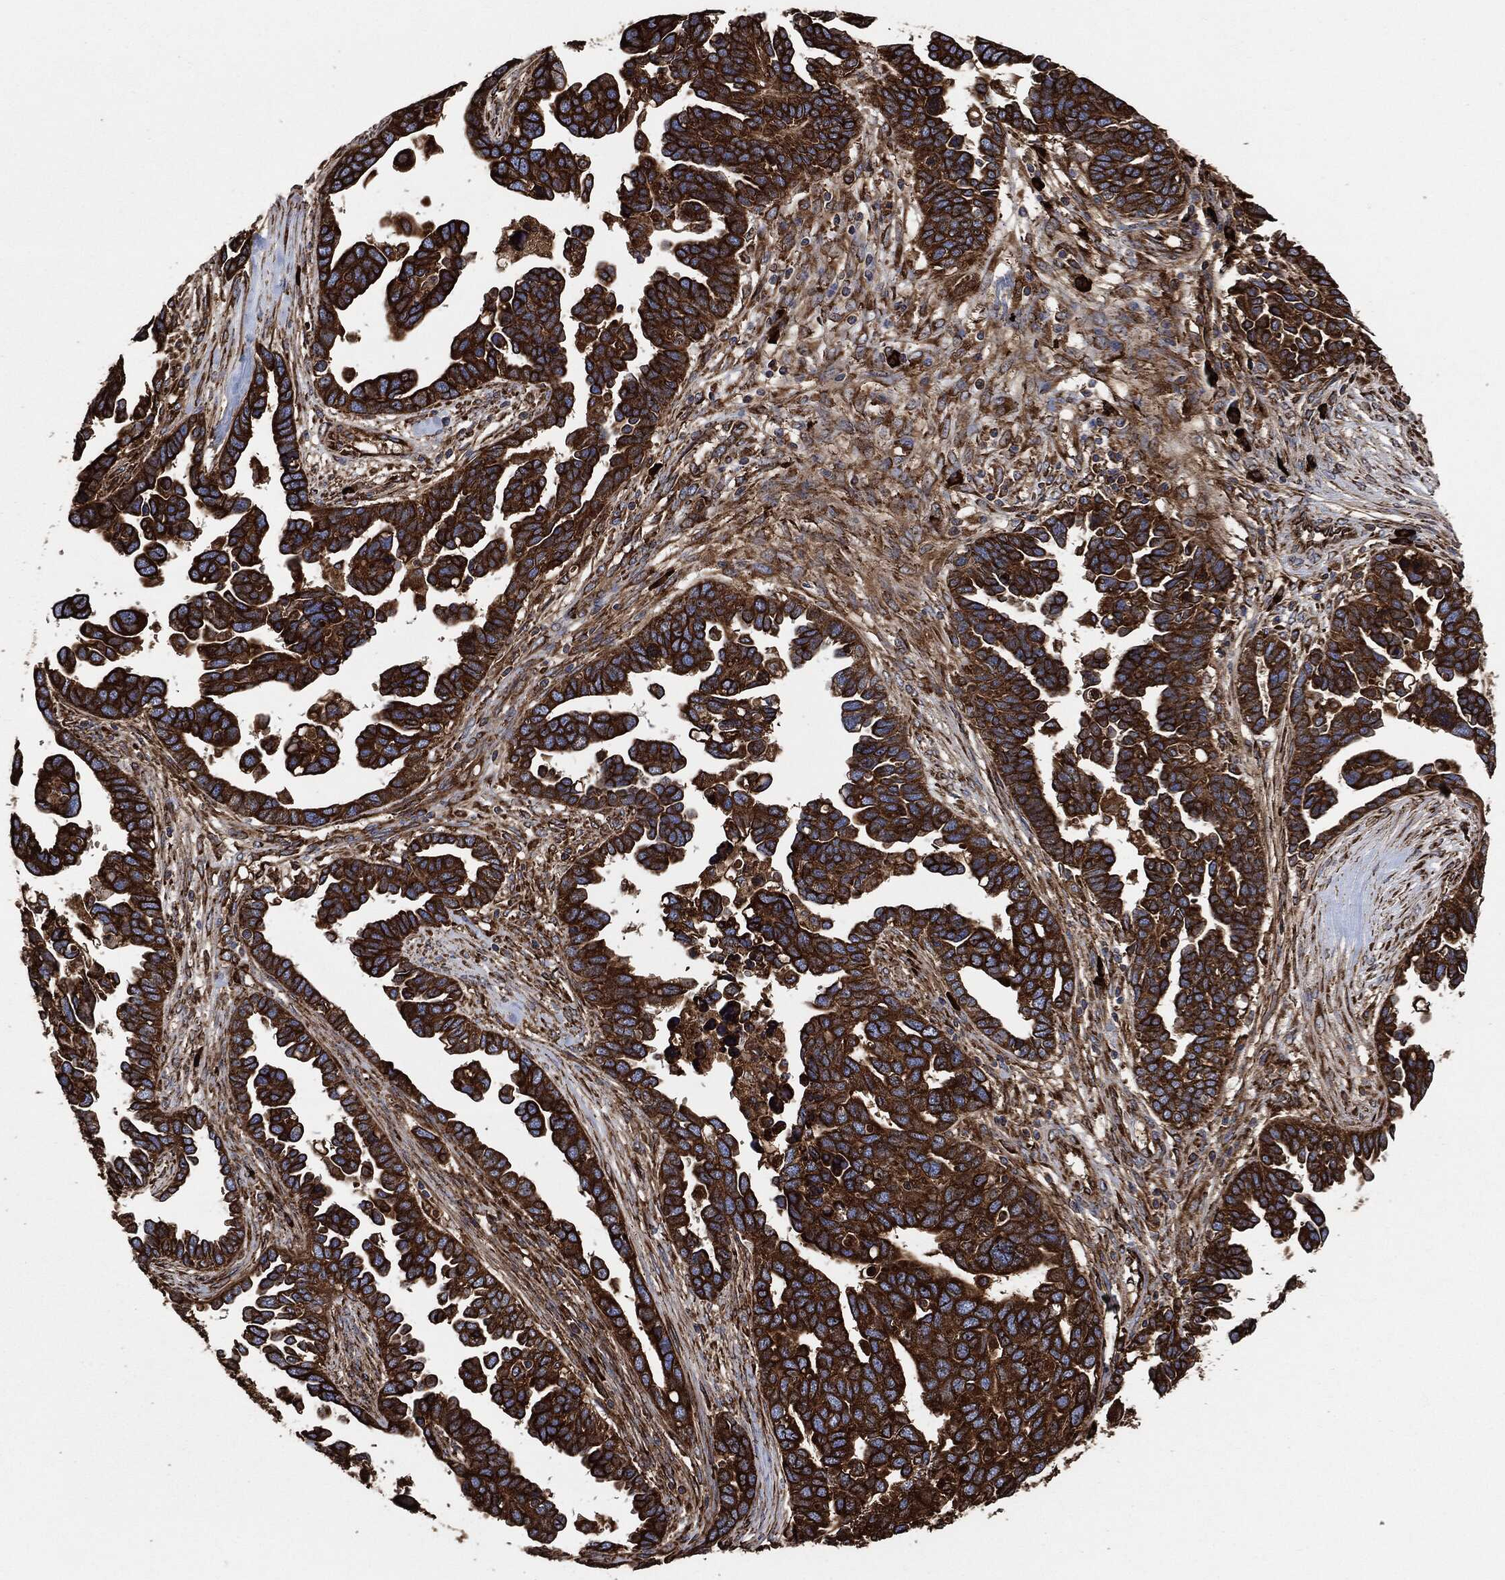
{"staining": {"intensity": "strong", "quantity": ">75%", "location": "cytoplasmic/membranous"}, "tissue": "ovarian cancer", "cell_type": "Tumor cells", "image_type": "cancer", "snomed": [{"axis": "morphology", "description": "Cystadenocarcinoma, serous, NOS"}, {"axis": "topography", "description": "Ovary"}], "caption": "Strong cytoplasmic/membranous staining is appreciated in about >75% of tumor cells in ovarian cancer.", "gene": "AMFR", "patient": {"sex": "female", "age": 54}}